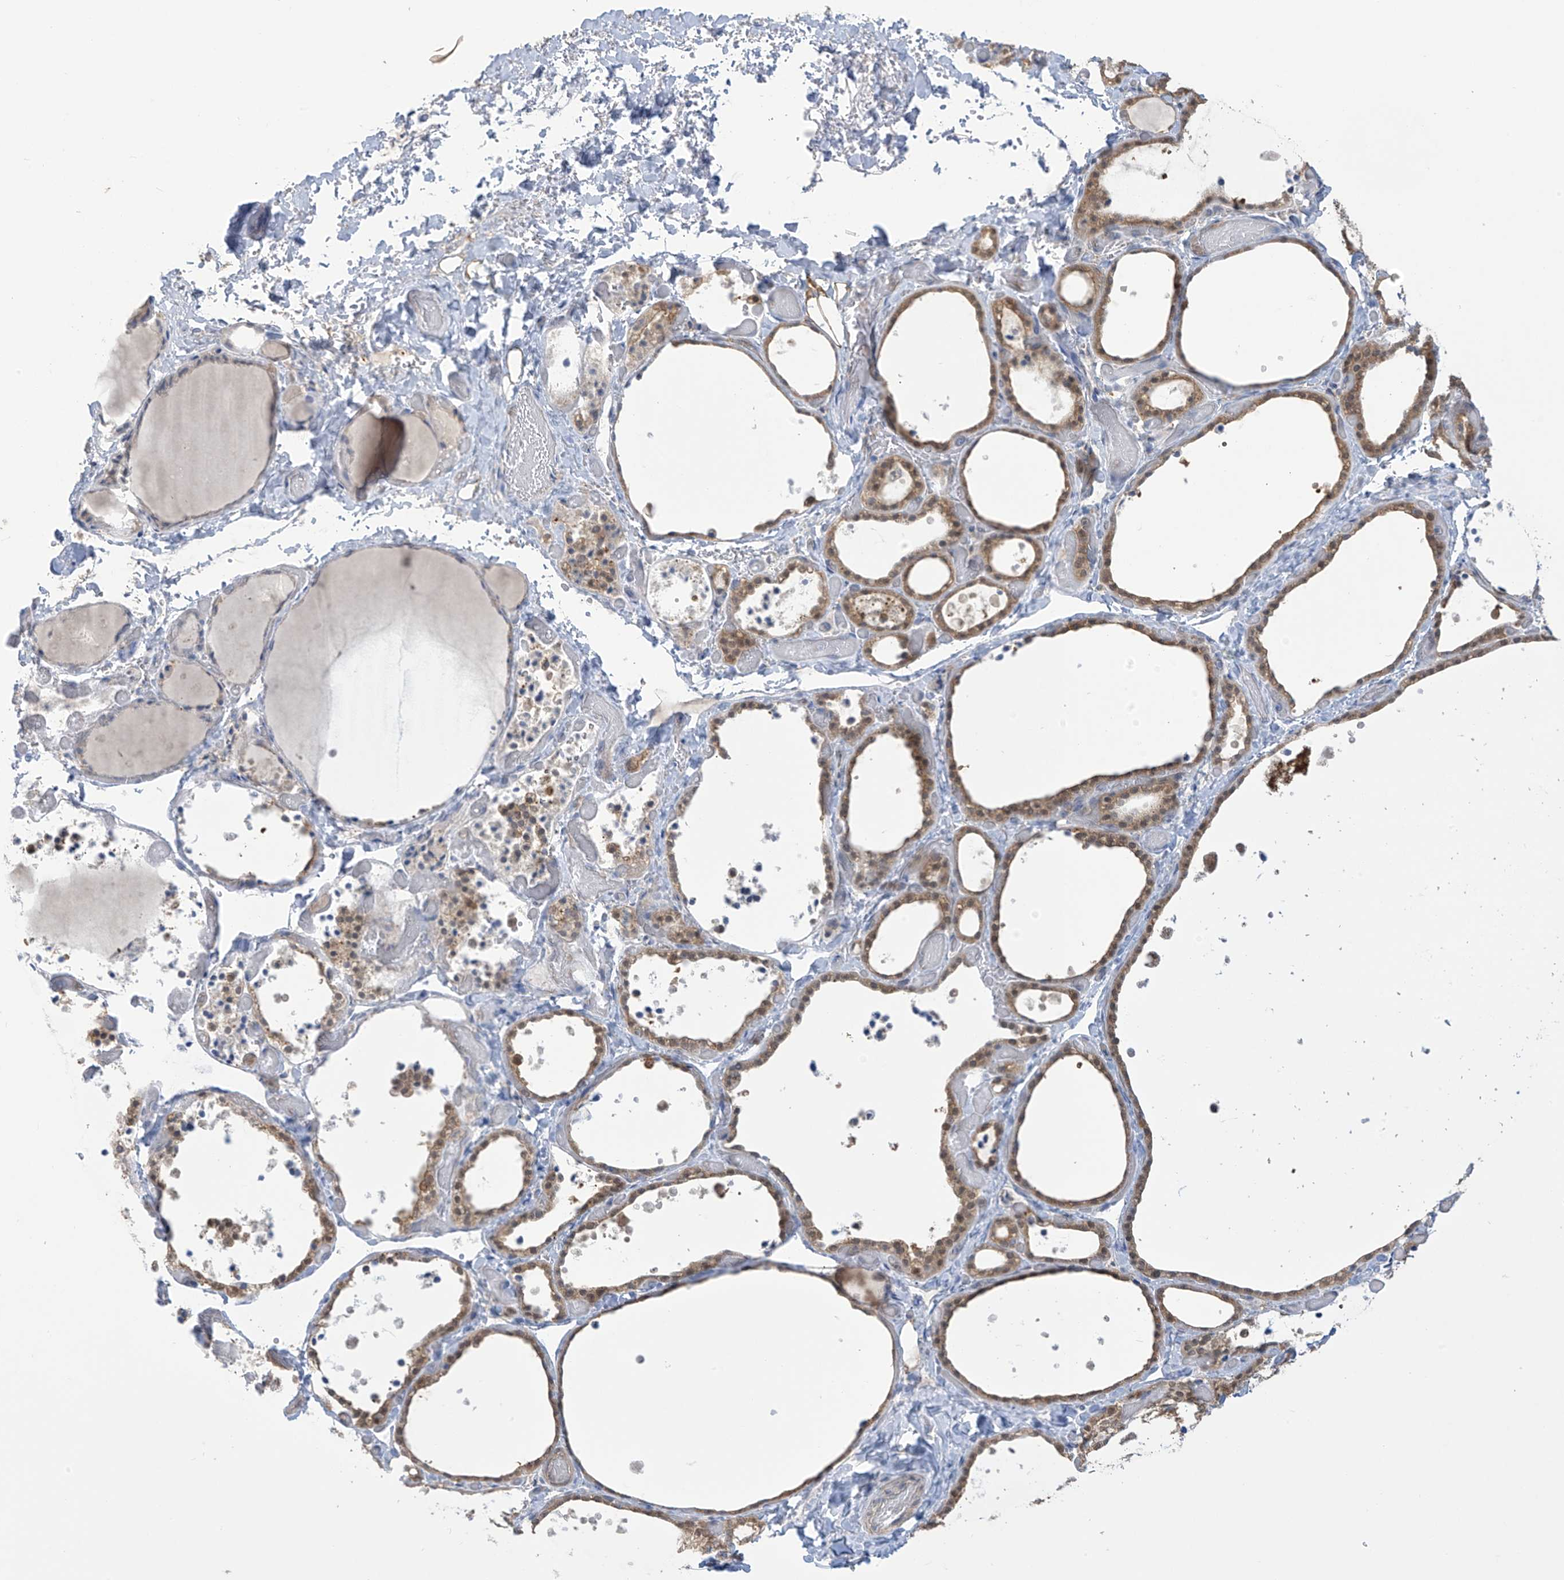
{"staining": {"intensity": "moderate", "quantity": ">75%", "location": "cytoplasmic/membranous,nuclear"}, "tissue": "thyroid gland", "cell_type": "Glandular cells", "image_type": "normal", "snomed": [{"axis": "morphology", "description": "Normal tissue, NOS"}, {"axis": "topography", "description": "Thyroid gland"}], "caption": "DAB immunohistochemical staining of normal human thyroid gland shows moderate cytoplasmic/membranous,nuclear protein expression in approximately >75% of glandular cells. Nuclei are stained in blue.", "gene": "IDH1", "patient": {"sex": "female", "age": 44}}